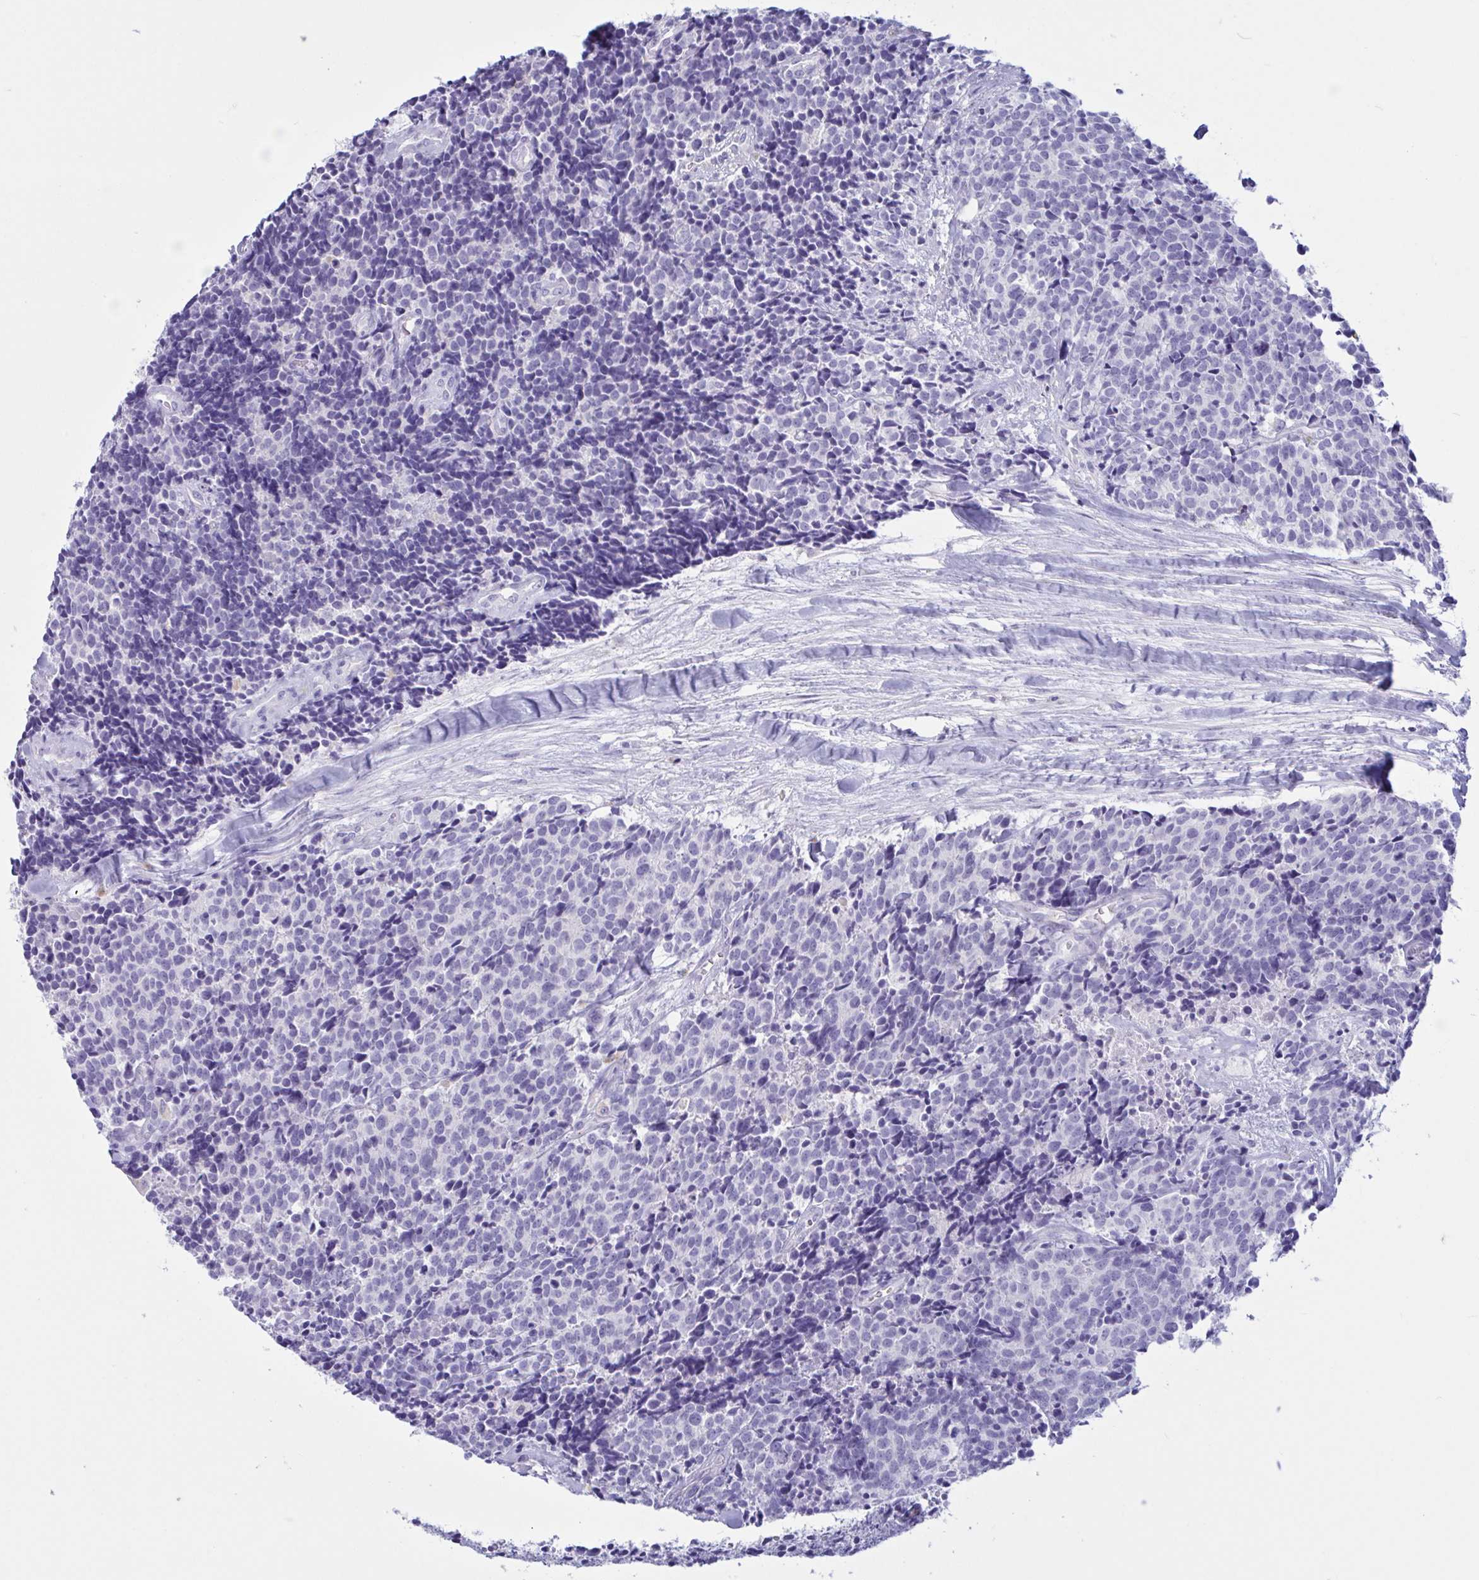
{"staining": {"intensity": "negative", "quantity": "none", "location": "none"}, "tissue": "carcinoid", "cell_type": "Tumor cells", "image_type": "cancer", "snomed": [{"axis": "morphology", "description": "Carcinoid, malignant, NOS"}, {"axis": "topography", "description": "Skin"}], "caption": "Immunohistochemistry (IHC) image of neoplastic tissue: carcinoid stained with DAB (3,3'-diaminobenzidine) shows no significant protein expression in tumor cells.", "gene": "XCL1", "patient": {"sex": "female", "age": 79}}